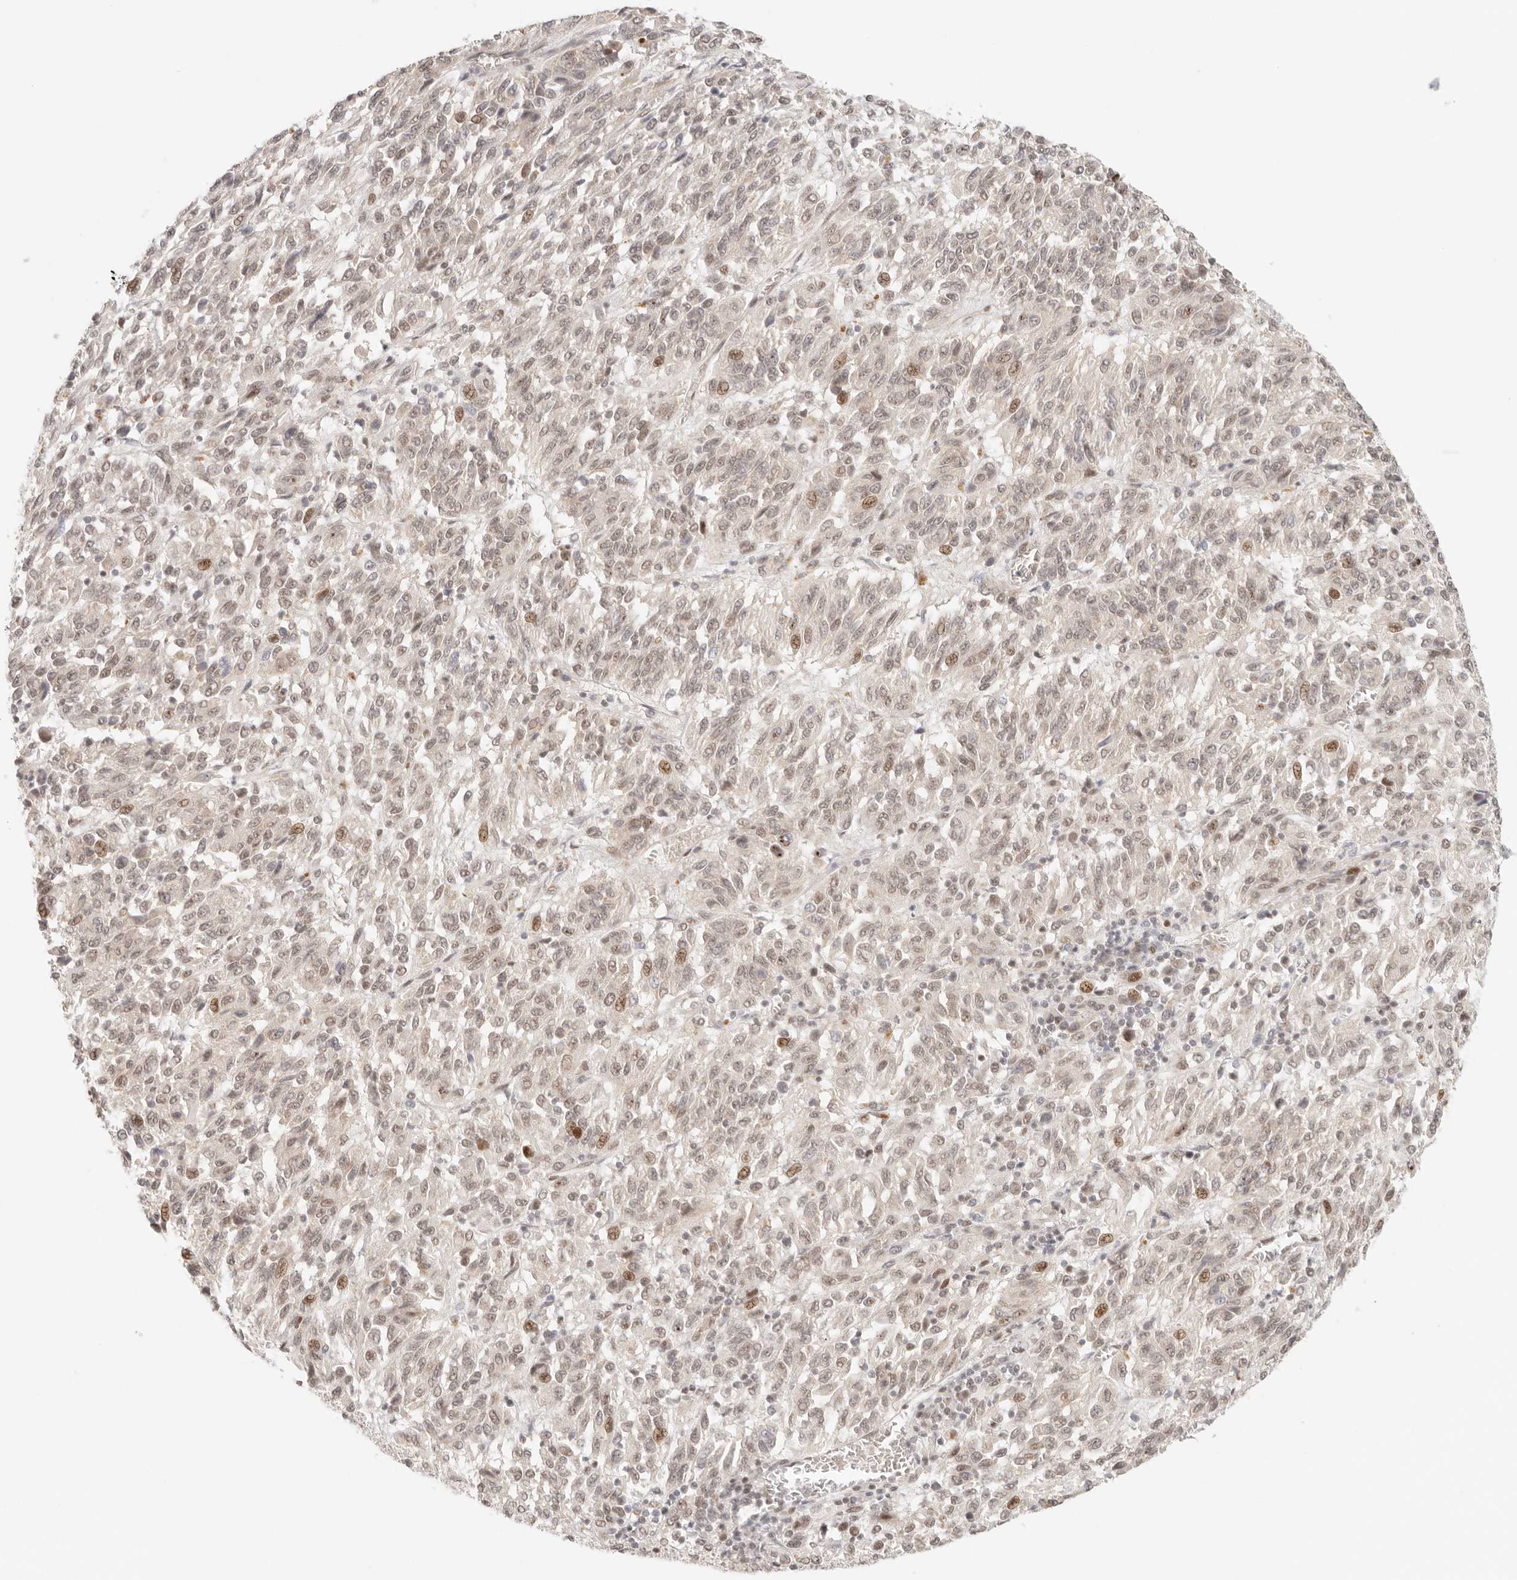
{"staining": {"intensity": "moderate", "quantity": "<25%", "location": "nuclear"}, "tissue": "melanoma", "cell_type": "Tumor cells", "image_type": "cancer", "snomed": [{"axis": "morphology", "description": "Malignant melanoma, Metastatic site"}, {"axis": "topography", "description": "Lung"}], "caption": "Protein staining of melanoma tissue demonstrates moderate nuclear expression in about <25% of tumor cells.", "gene": "HOXC5", "patient": {"sex": "male", "age": 64}}